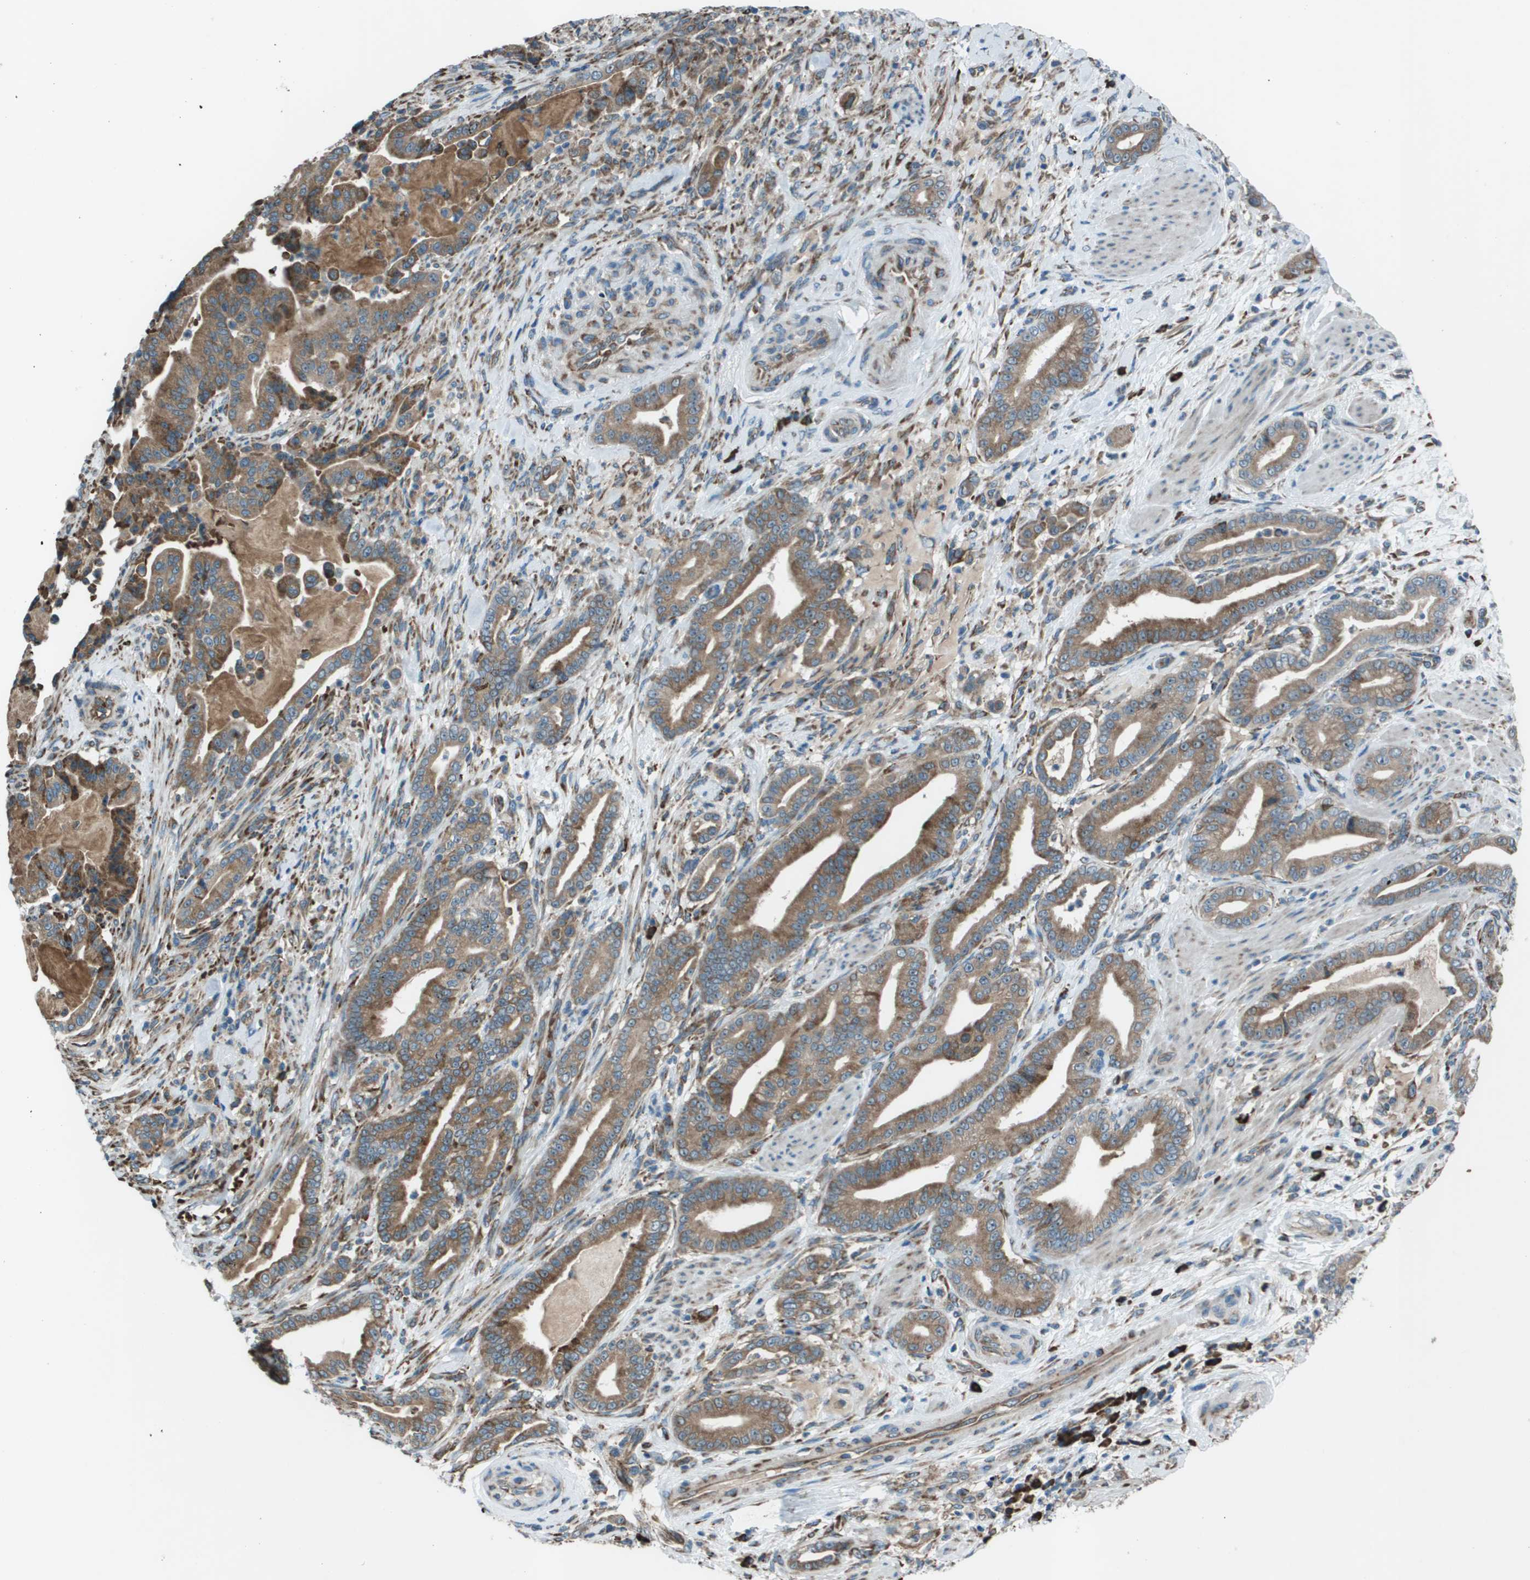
{"staining": {"intensity": "moderate", "quantity": ">75%", "location": "cytoplasmic/membranous"}, "tissue": "pancreatic cancer", "cell_type": "Tumor cells", "image_type": "cancer", "snomed": [{"axis": "morphology", "description": "Normal tissue, NOS"}, {"axis": "morphology", "description": "Adenocarcinoma, NOS"}, {"axis": "topography", "description": "Pancreas"}], "caption": "Brown immunohistochemical staining in human pancreatic adenocarcinoma displays moderate cytoplasmic/membranous staining in approximately >75% of tumor cells.", "gene": "UTS2", "patient": {"sex": "male", "age": 63}}